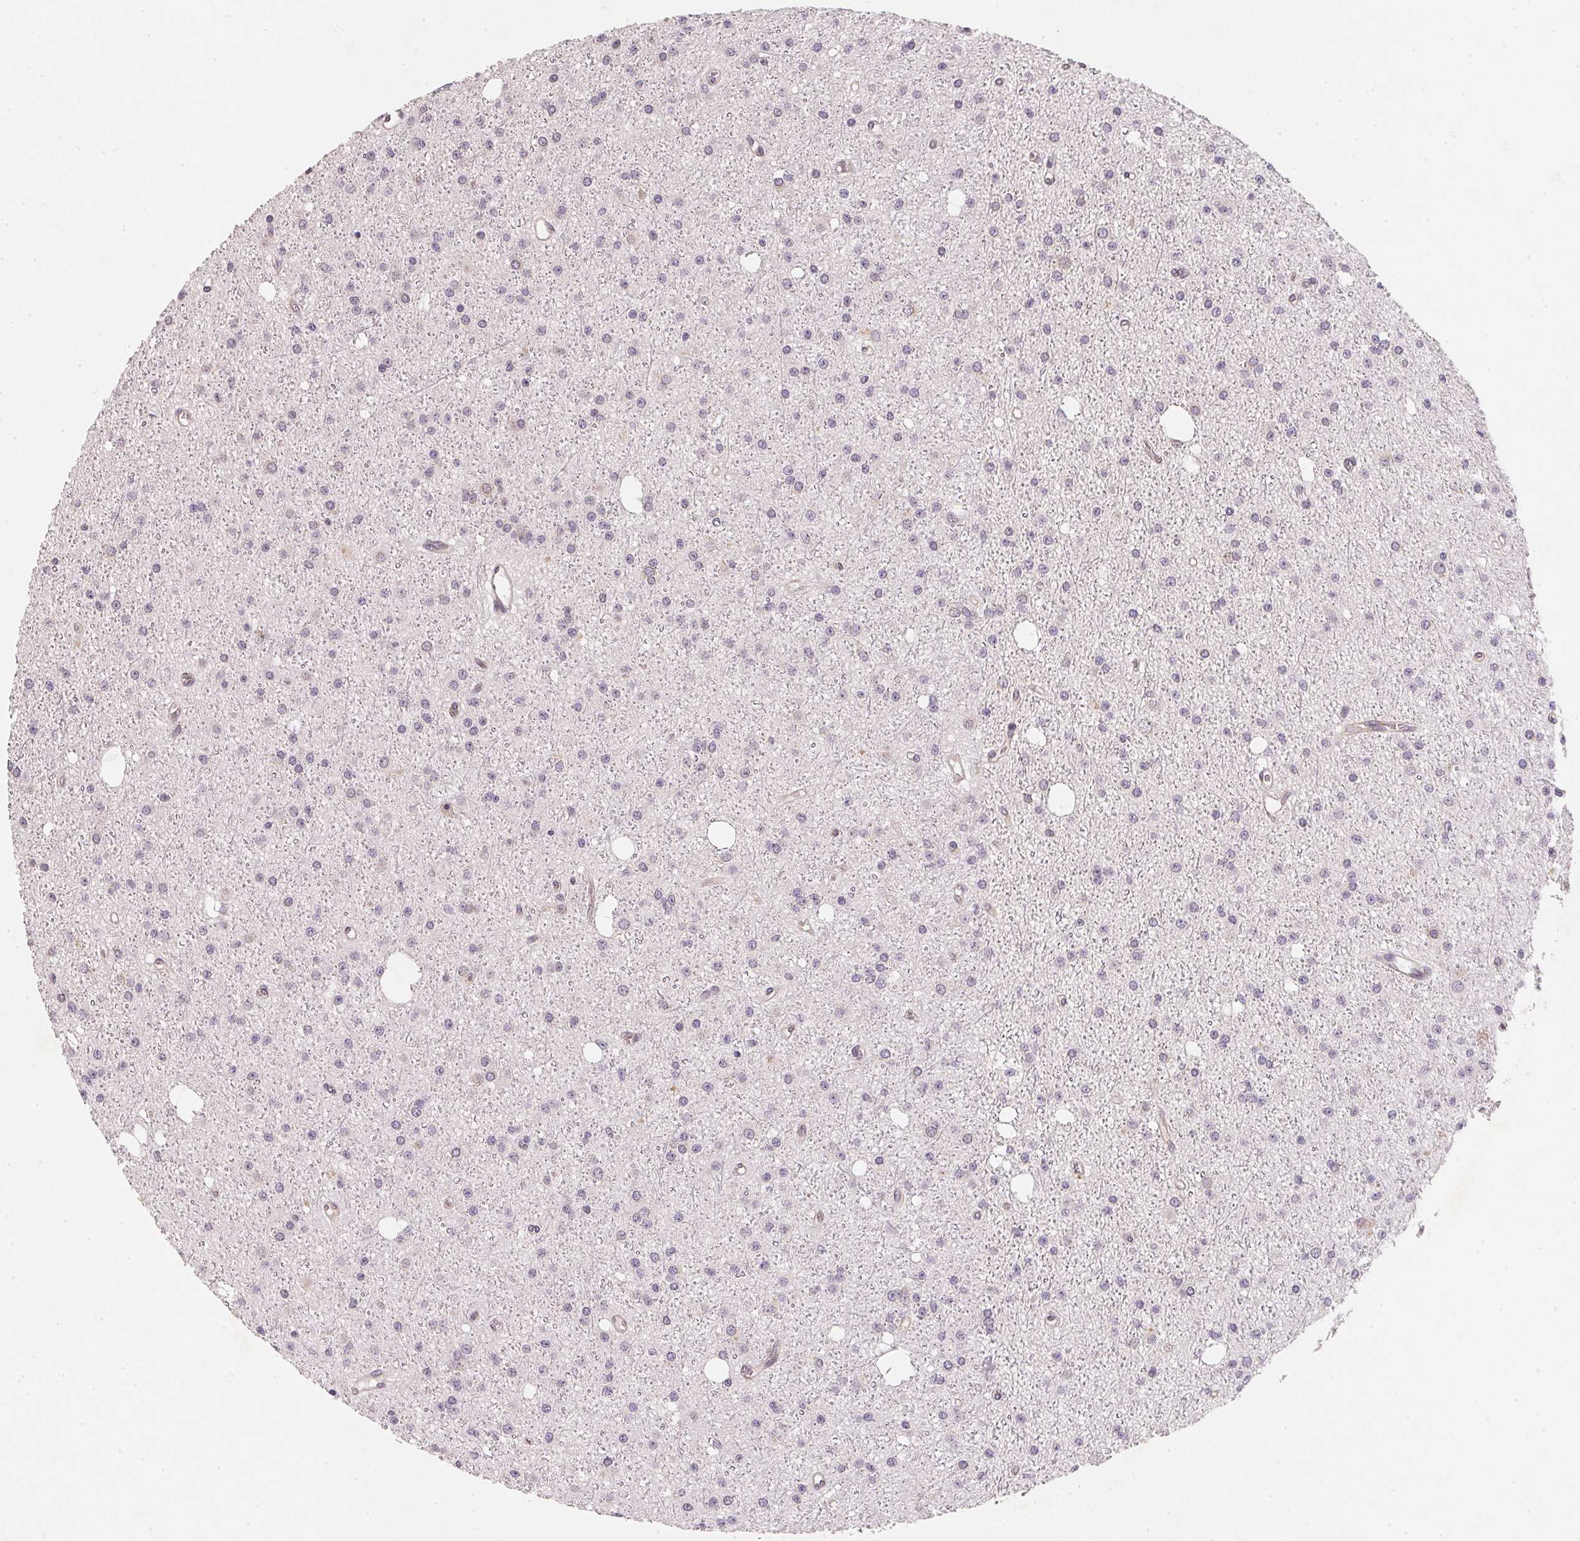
{"staining": {"intensity": "negative", "quantity": "none", "location": "none"}, "tissue": "glioma", "cell_type": "Tumor cells", "image_type": "cancer", "snomed": [{"axis": "morphology", "description": "Glioma, malignant, Low grade"}, {"axis": "topography", "description": "Brain"}], "caption": "Photomicrograph shows no protein staining in tumor cells of low-grade glioma (malignant) tissue.", "gene": "EI24", "patient": {"sex": "male", "age": 27}}